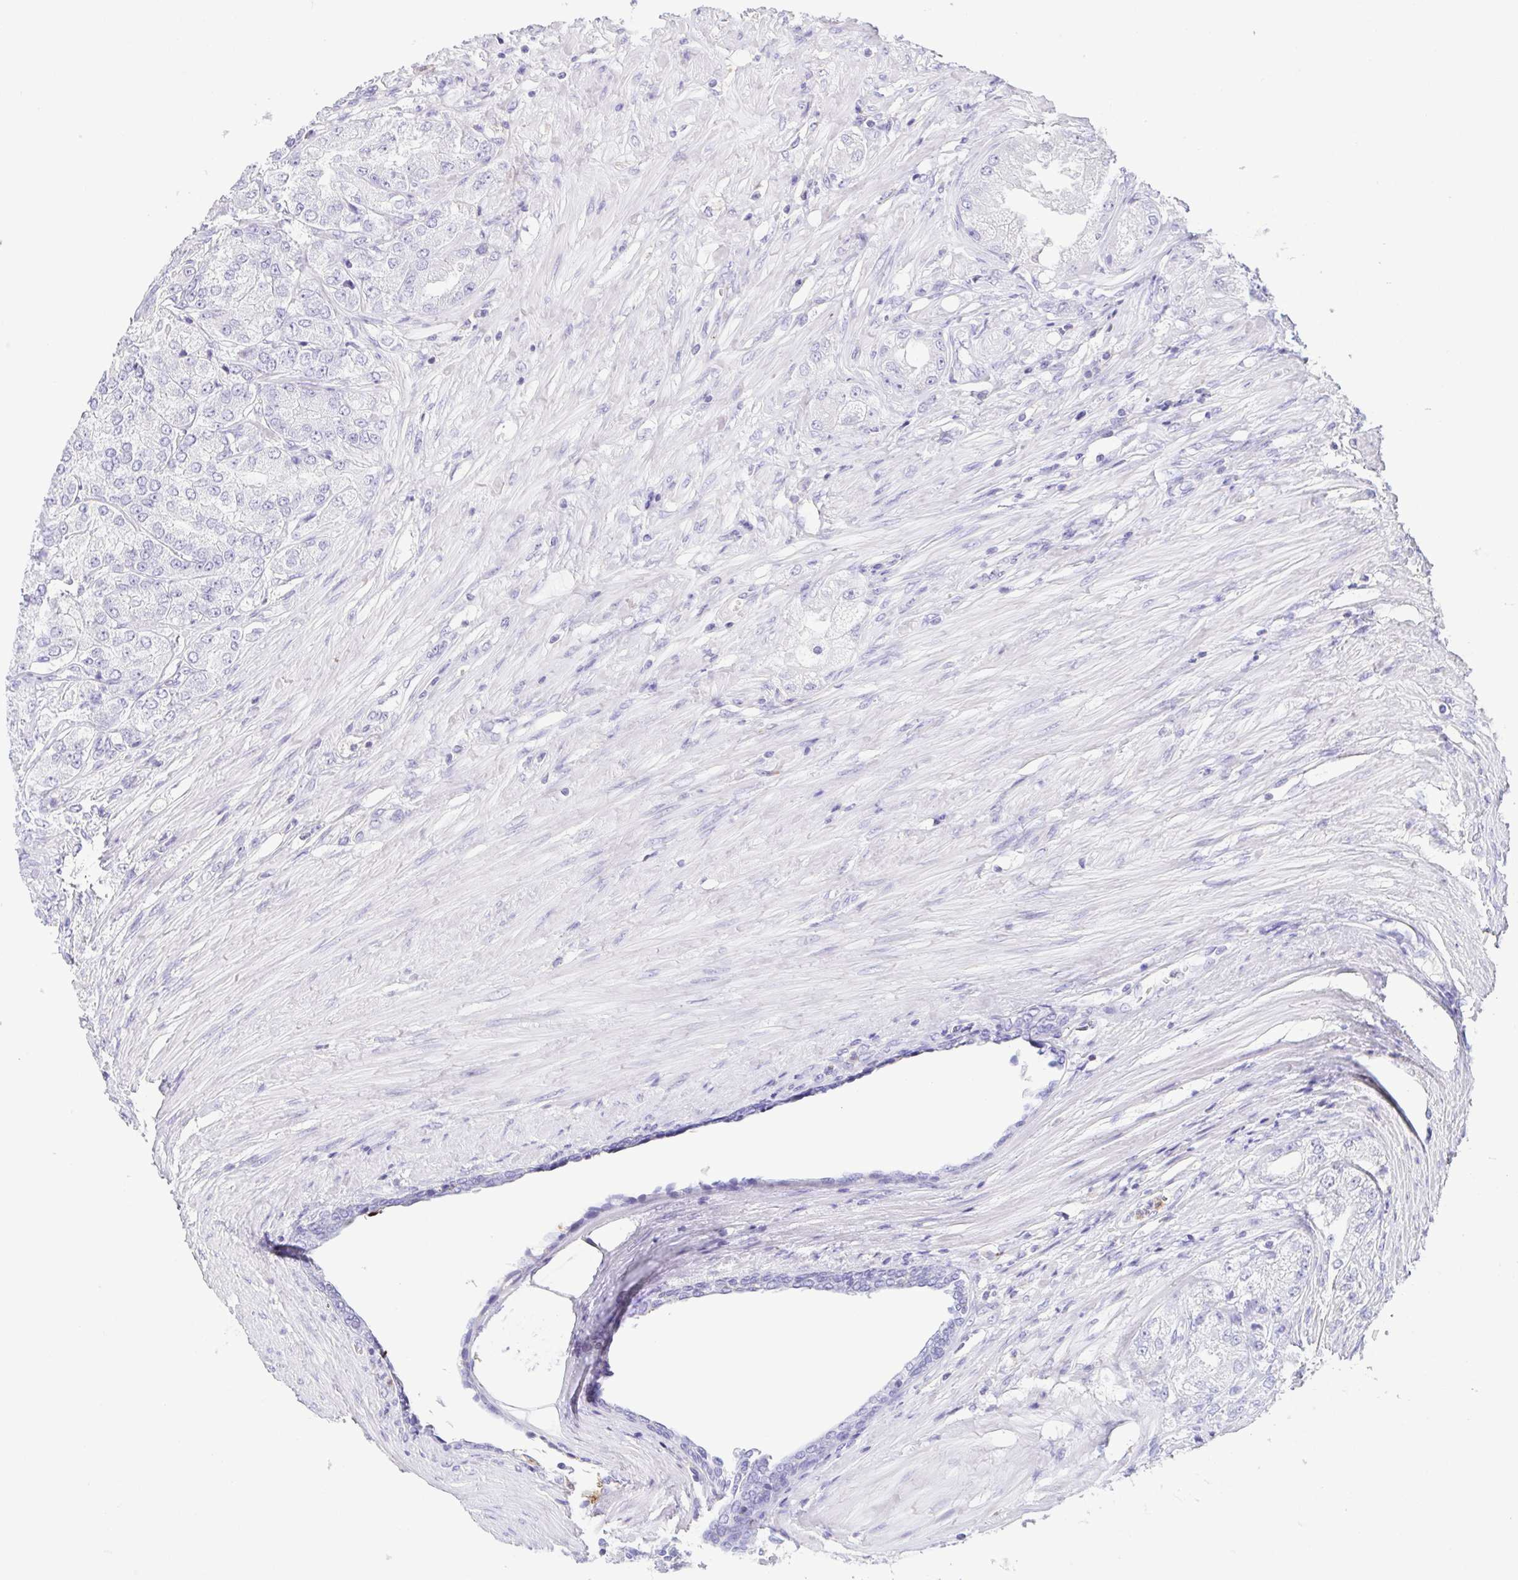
{"staining": {"intensity": "negative", "quantity": "none", "location": "none"}, "tissue": "prostate cancer", "cell_type": "Tumor cells", "image_type": "cancer", "snomed": [{"axis": "morphology", "description": "Adenocarcinoma, High grade"}, {"axis": "topography", "description": "Prostate"}], "caption": "Tumor cells show no significant staining in adenocarcinoma (high-grade) (prostate).", "gene": "ARPP21", "patient": {"sex": "male", "age": 61}}